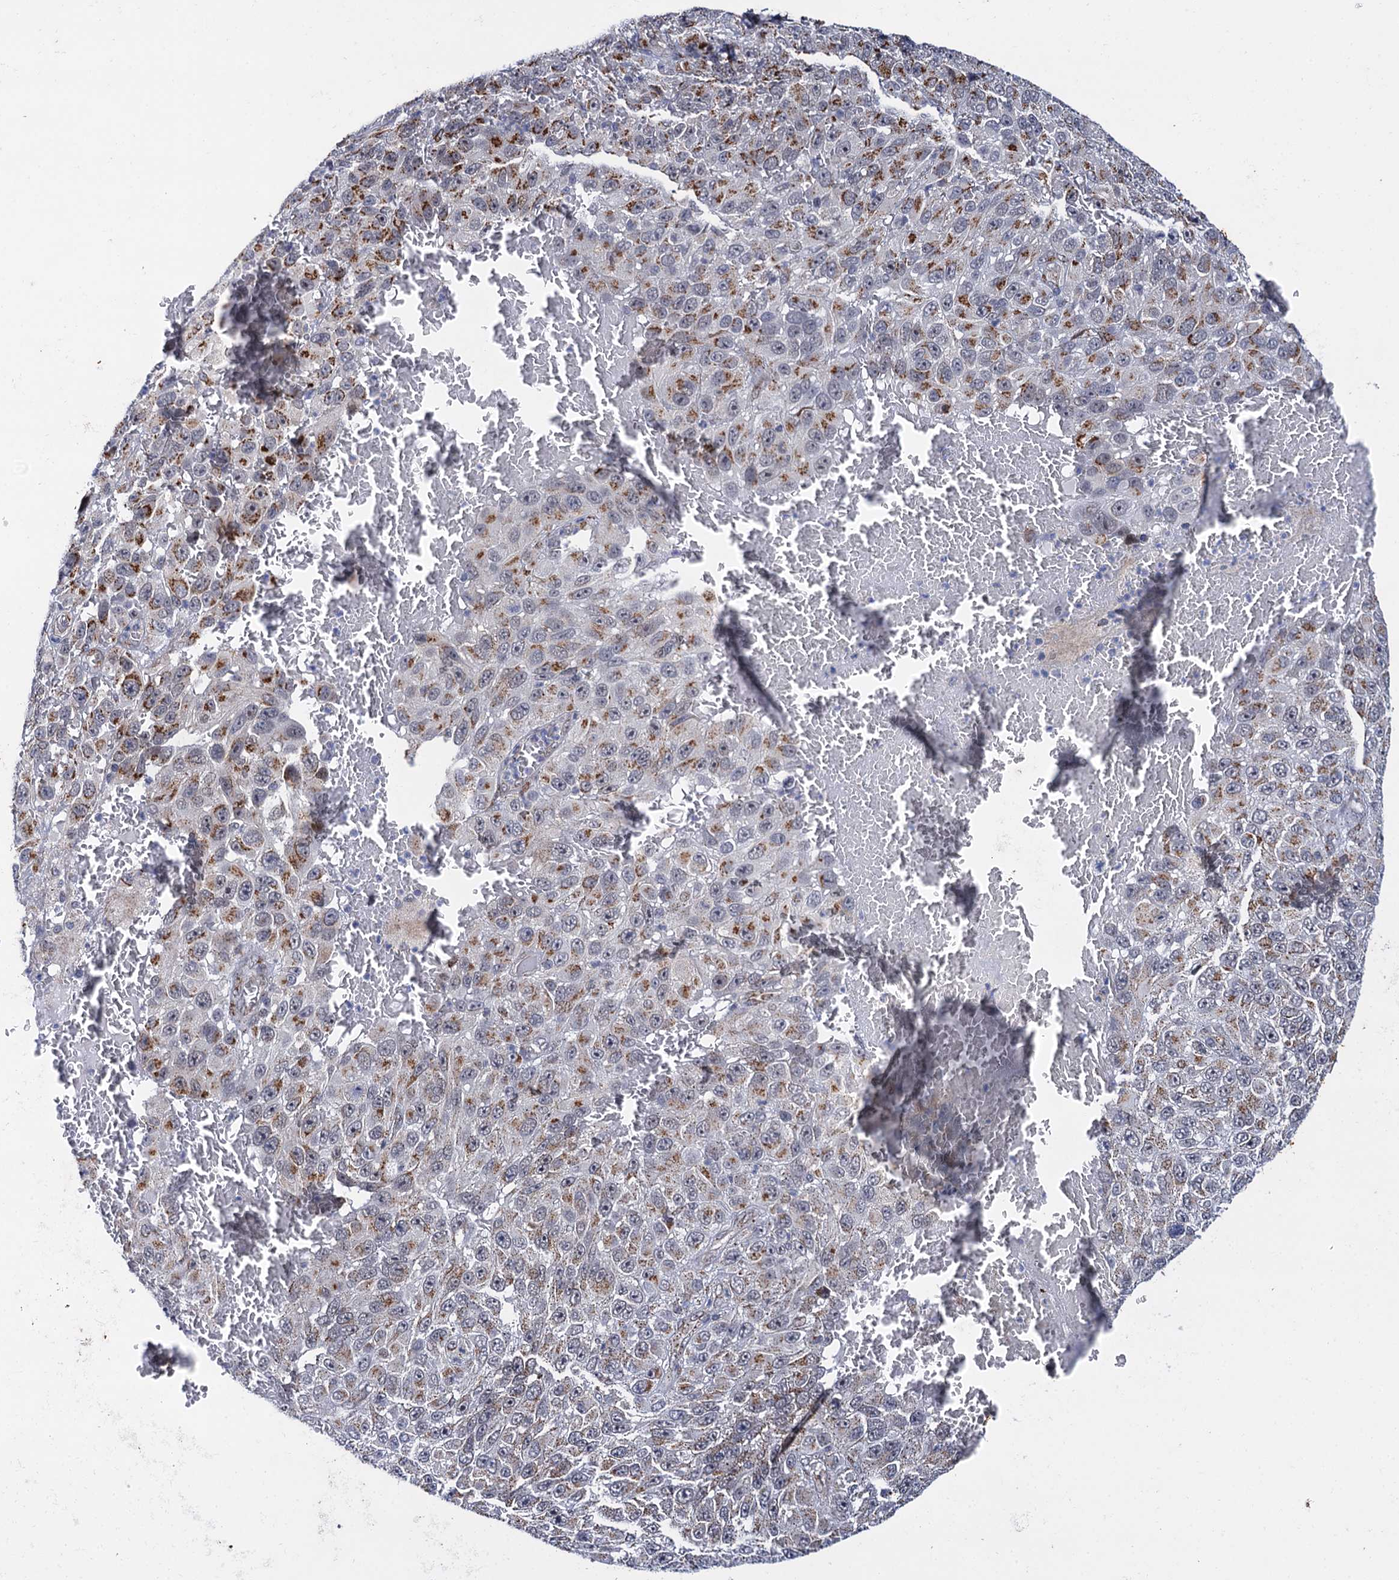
{"staining": {"intensity": "moderate", "quantity": ">75%", "location": "cytoplasmic/membranous"}, "tissue": "melanoma", "cell_type": "Tumor cells", "image_type": "cancer", "snomed": [{"axis": "morphology", "description": "Normal tissue, NOS"}, {"axis": "morphology", "description": "Malignant melanoma, NOS"}, {"axis": "topography", "description": "Skin"}], "caption": "This is a histology image of IHC staining of malignant melanoma, which shows moderate expression in the cytoplasmic/membranous of tumor cells.", "gene": "THAP2", "patient": {"sex": "female", "age": 96}}